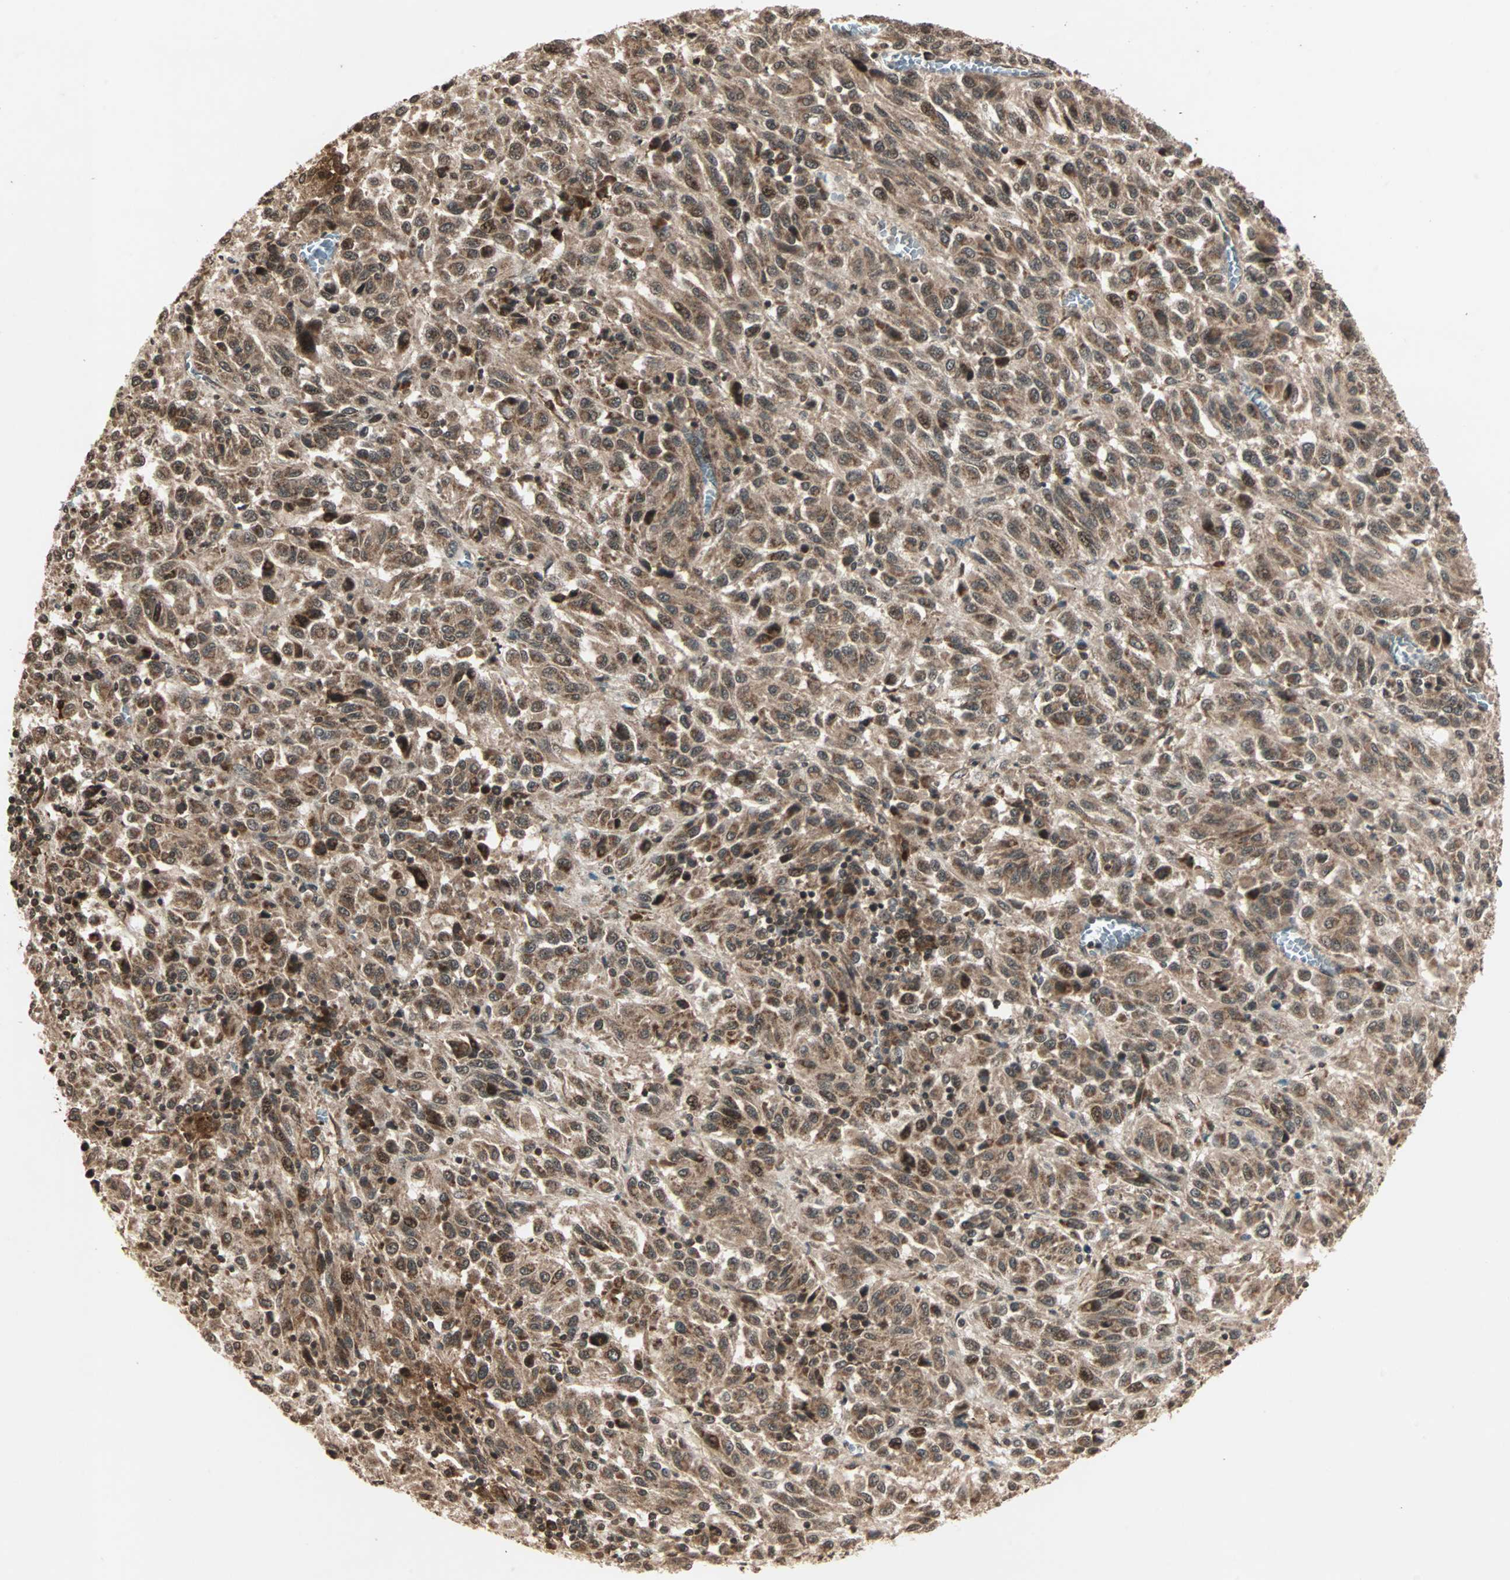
{"staining": {"intensity": "moderate", "quantity": ">75%", "location": "cytoplasmic/membranous,nuclear"}, "tissue": "melanoma", "cell_type": "Tumor cells", "image_type": "cancer", "snomed": [{"axis": "morphology", "description": "Malignant melanoma, Metastatic site"}, {"axis": "topography", "description": "Lung"}], "caption": "Human malignant melanoma (metastatic site) stained with a protein marker exhibits moderate staining in tumor cells.", "gene": "RFFL", "patient": {"sex": "male", "age": 64}}